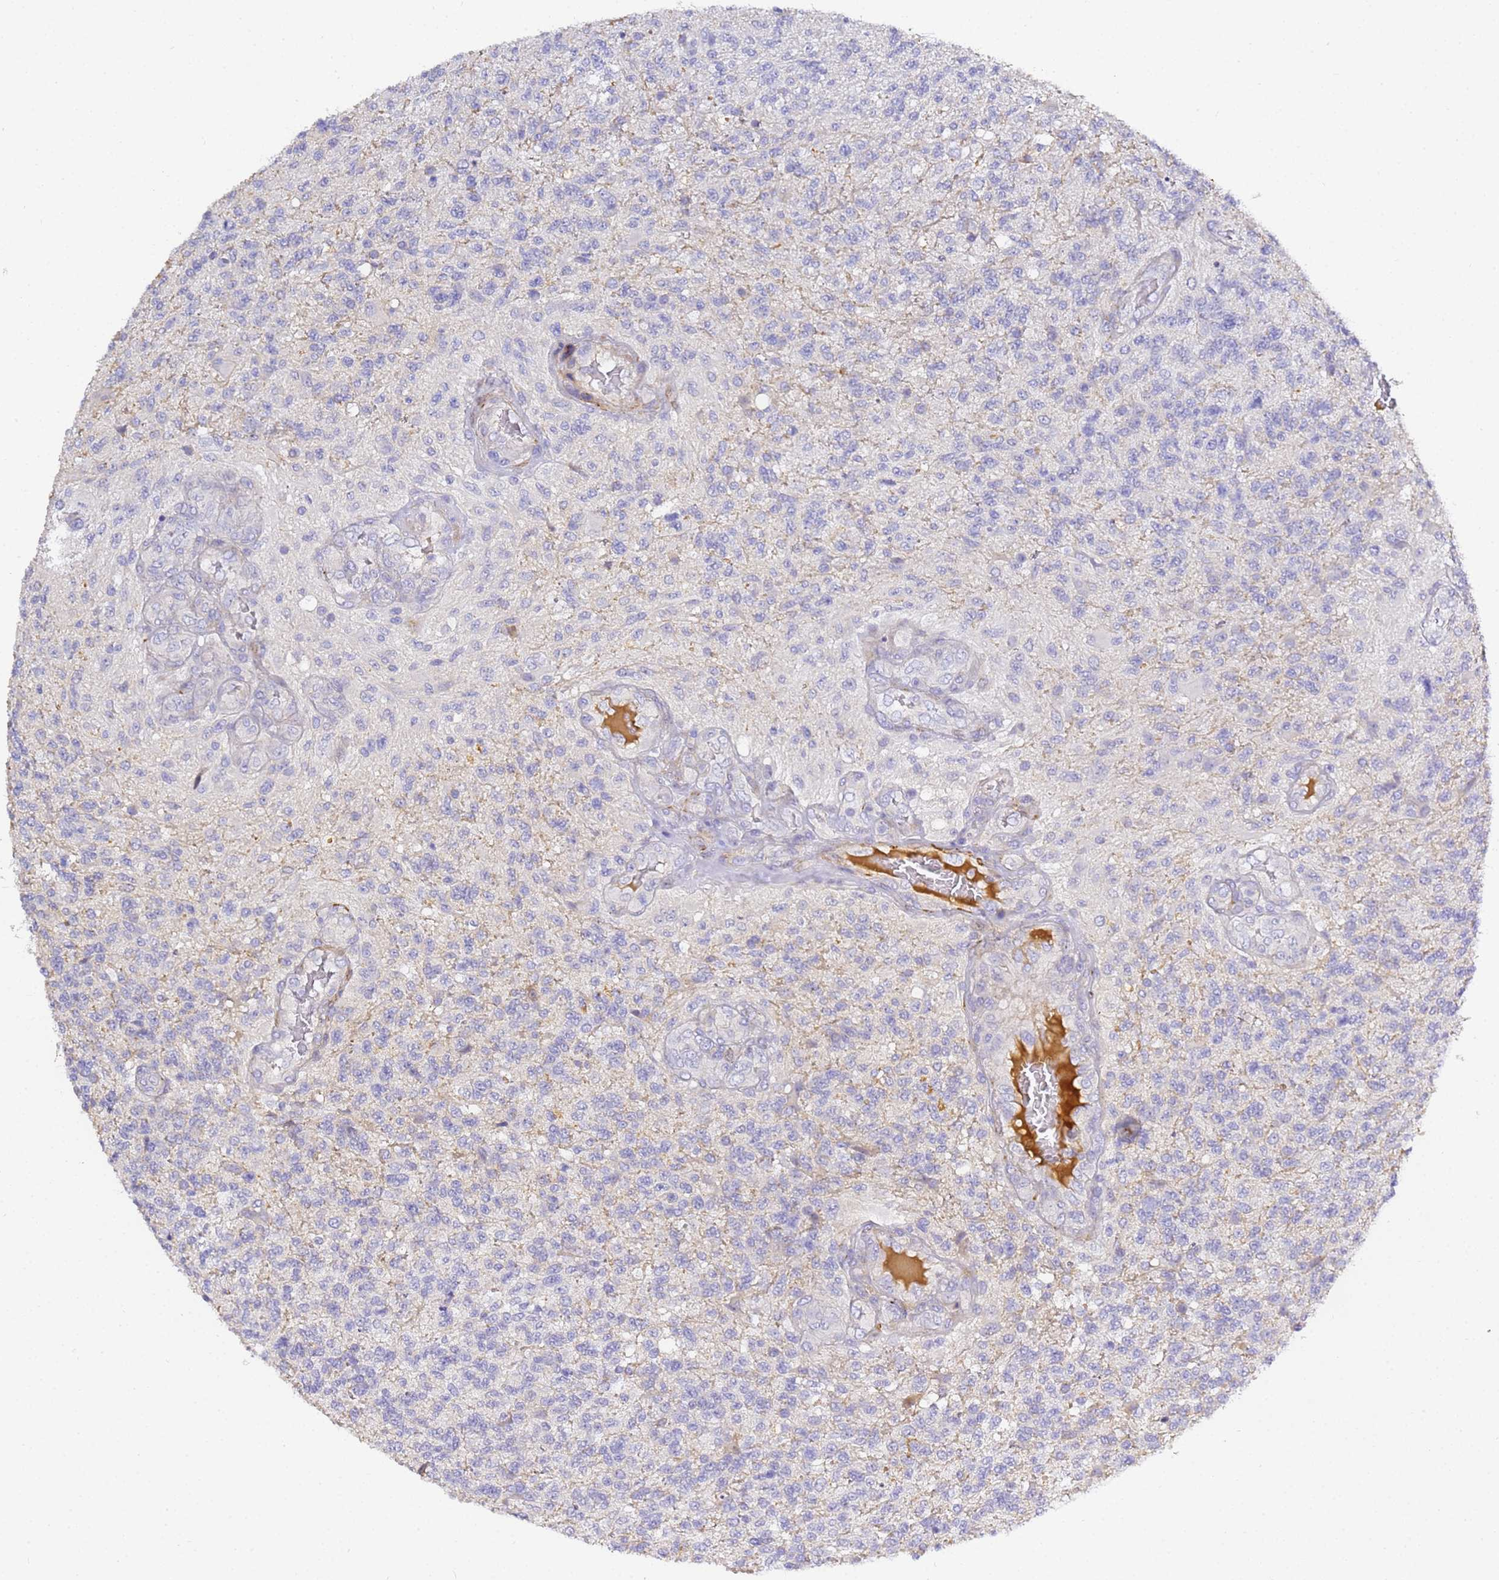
{"staining": {"intensity": "negative", "quantity": "none", "location": "none"}, "tissue": "glioma", "cell_type": "Tumor cells", "image_type": "cancer", "snomed": [{"axis": "morphology", "description": "Glioma, malignant, High grade"}, {"axis": "topography", "description": "Brain"}], "caption": "This is a image of immunohistochemistry (IHC) staining of glioma, which shows no positivity in tumor cells. (Brightfield microscopy of DAB (3,3'-diaminobenzidine) IHC at high magnification).", "gene": "CFH", "patient": {"sex": "male", "age": 56}}